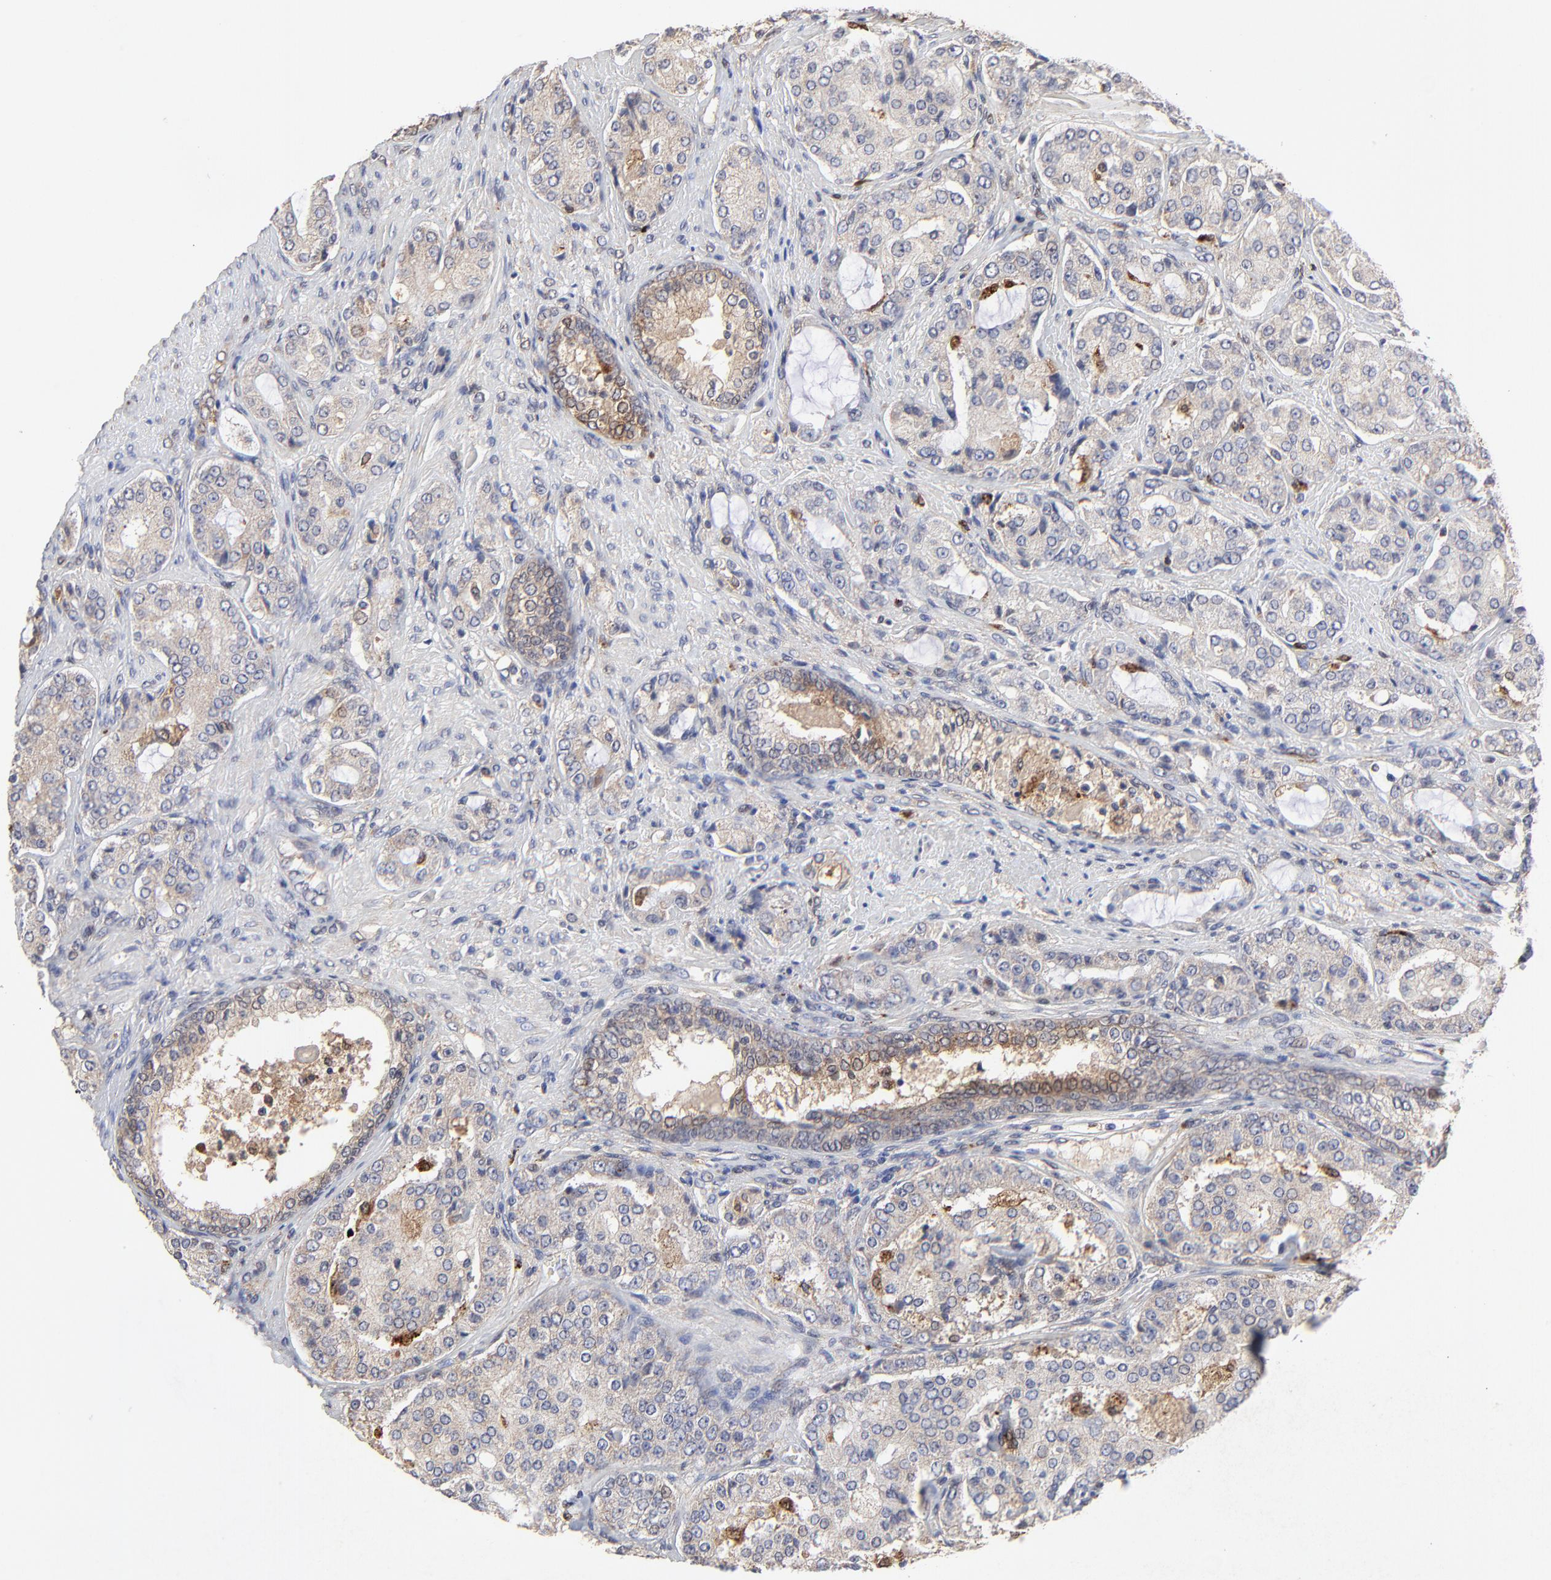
{"staining": {"intensity": "moderate", "quantity": ">75%", "location": "cytoplasmic/membranous"}, "tissue": "prostate cancer", "cell_type": "Tumor cells", "image_type": "cancer", "snomed": [{"axis": "morphology", "description": "Adenocarcinoma, High grade"}, {"axis": "topography", "description": "Prostate"}], "caption": "High-grade adenocarcinoma (prostate) tissue shows moderate cytoplasmic/membranous staining in approximately >75% of tumor cells, visualized by immunohistochemistry.", "gene": "LGALS3", "patient": {"sex": "male", "age": 72}}